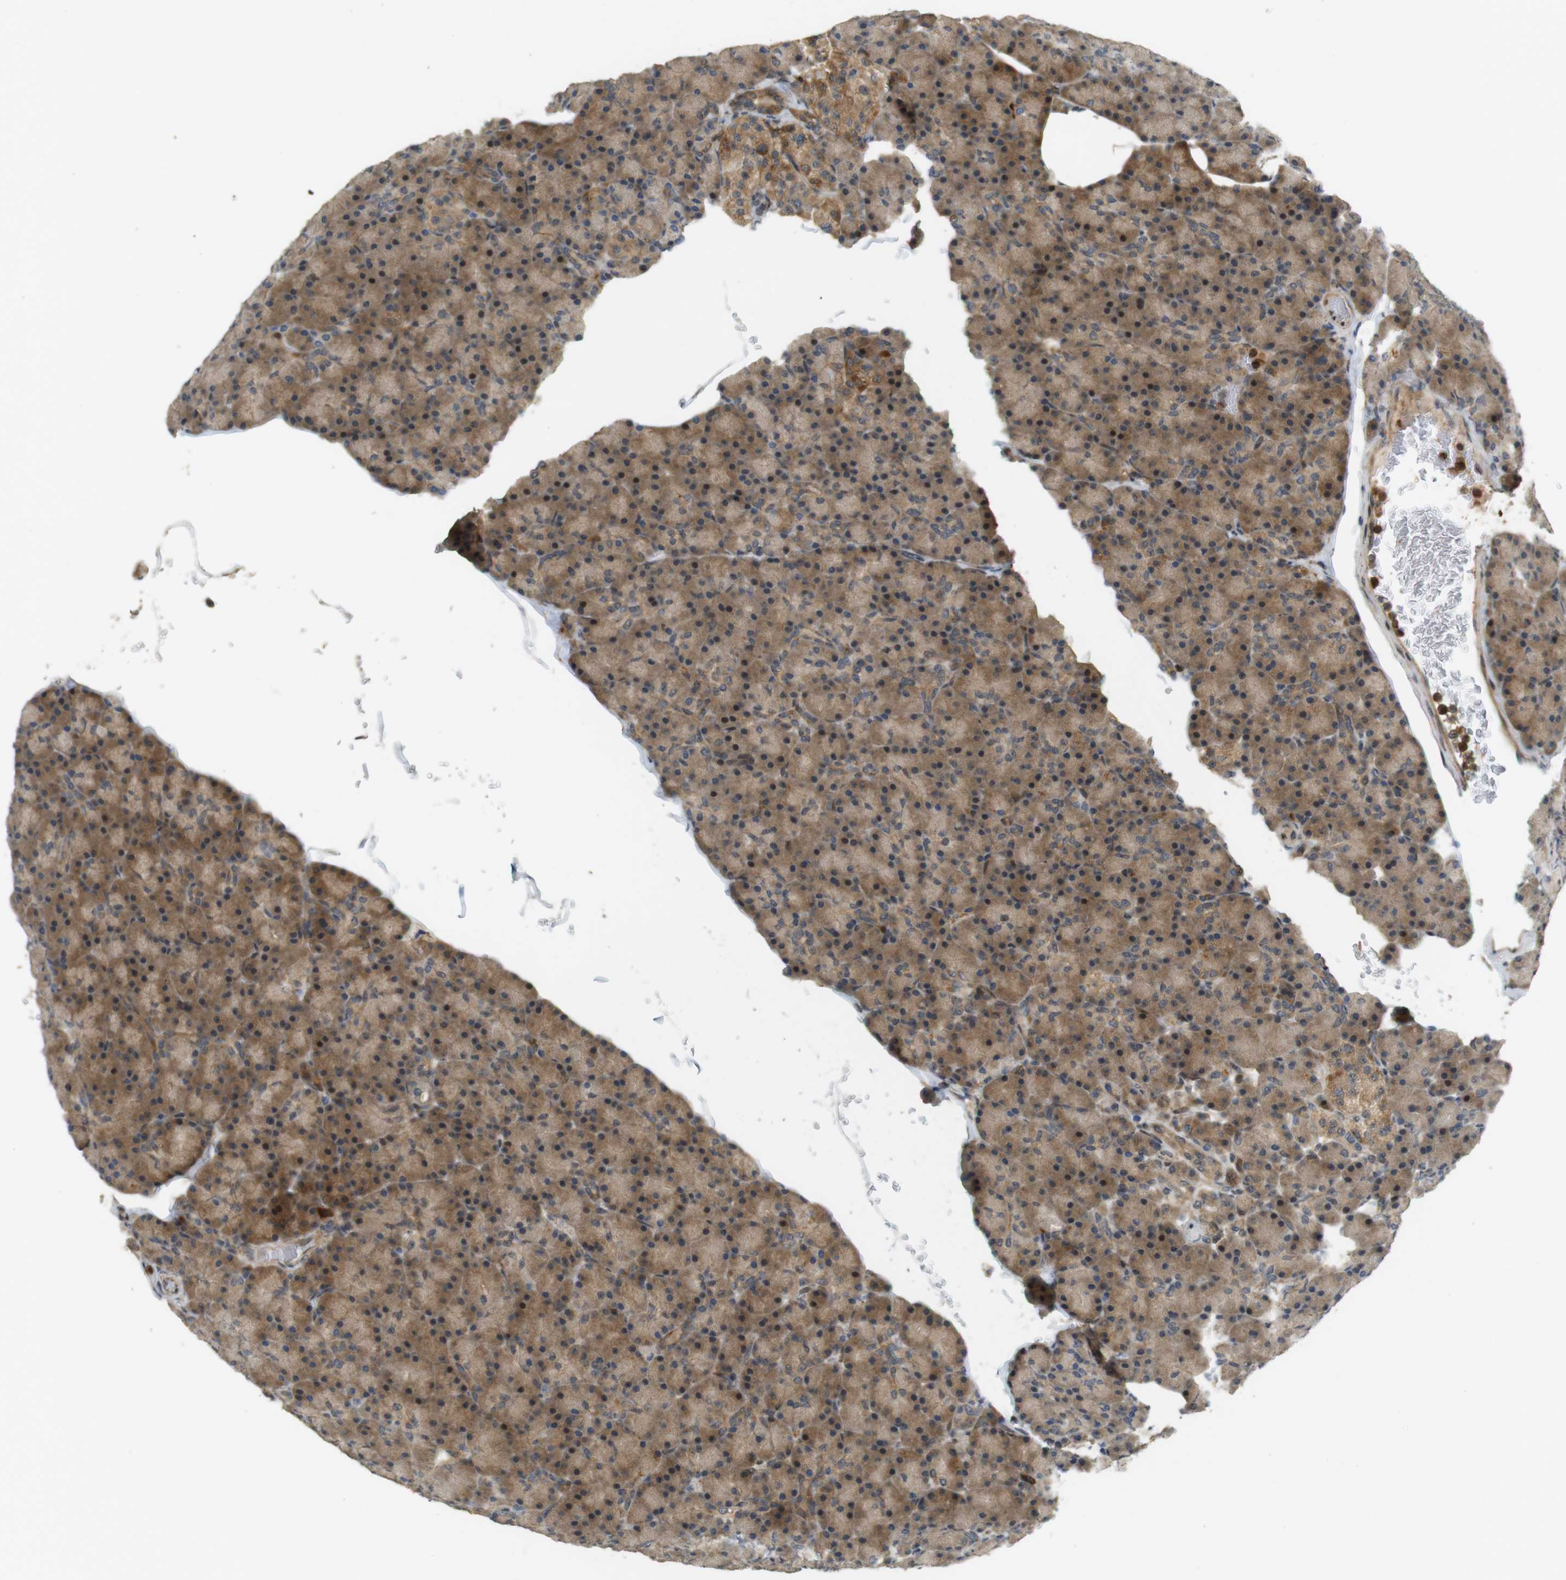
{"staining": {"intensity": "moderate", "quantity": ">75%", "location": "cytoplasmic/membranous"}, "tissue": "pancreas", "cell_type": "Exocrine glandular cells", "image_type": "normal", "snomed": [{"axis": "morphology", "description": "Normal tissue, NOS"}, {"axis": "topography", "description": "Pancreas"}], "caption": "The histopathology image reveals staining of benign pancreas, revealing moderate cytoplasmic/membranous protein expression (brown color) within exocrine glandular cells. The protein of interest is stained brown, and the nuclei are stained in blue (DAB IHC with brightfield microscopy, high magnification).", "gene": "TMX3", "patient": {"sex": "female", "age": 43}}